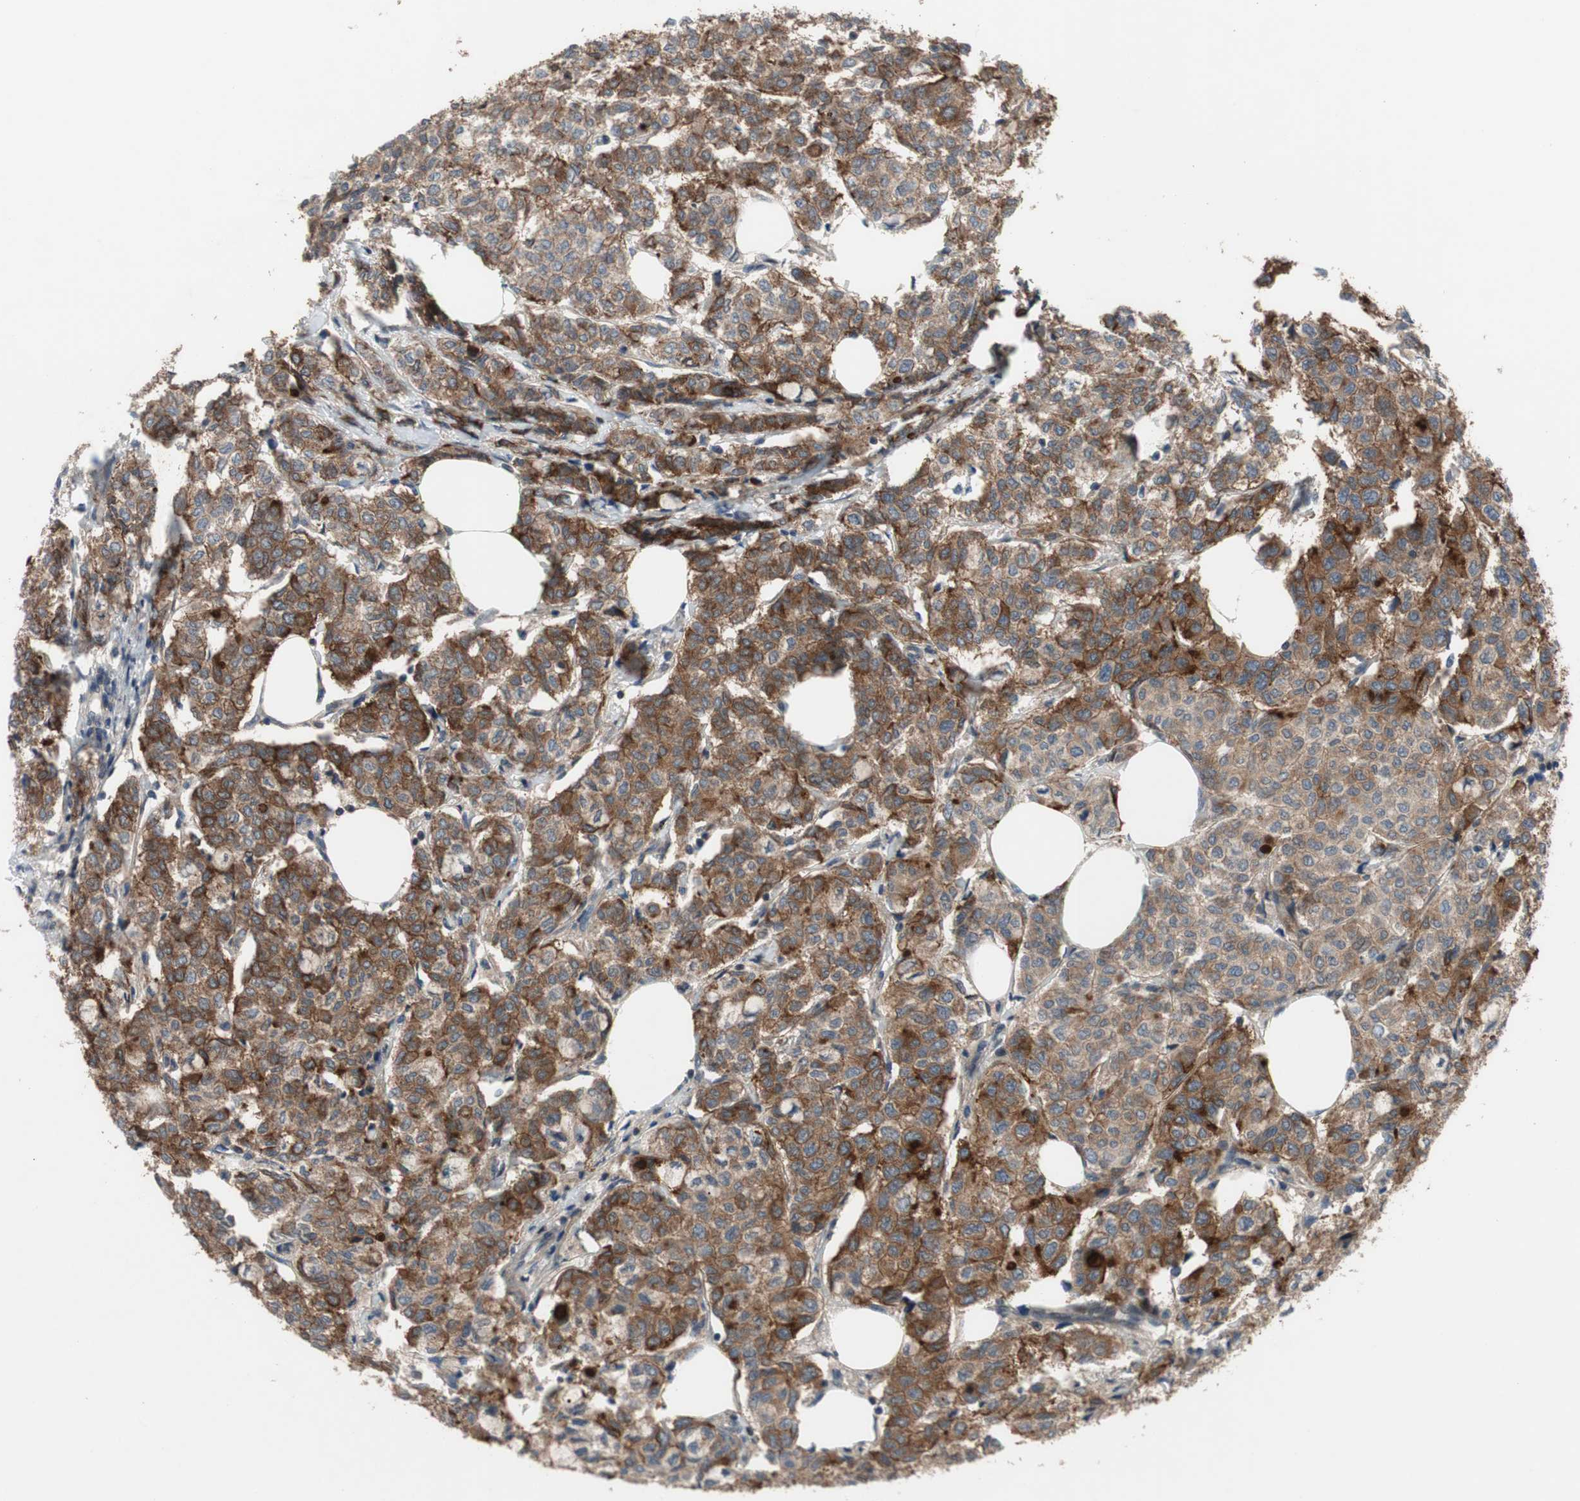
{"staining": {"intensity": "moderate", "quantity": ">75%", "location": "cytoplasmic/membranous"}, "tissue": "breast cancer", "cell_type": "Tumor cells", "image_type": "cancer", "snomed": [{"axis": "morphology", "description": "Lobular carcinoma"}, {"axis": "topography", "description": "Breast"}], "caption": "A photomicrograph showing moderate cytoplasmic/membranous staining in about >75% of tumor cells in lobular carcinoma (breast), as visualized by brown immunohistochemical staining.", "gene": "OAZ1", "patient": {"sex": "female", "age": 60}}